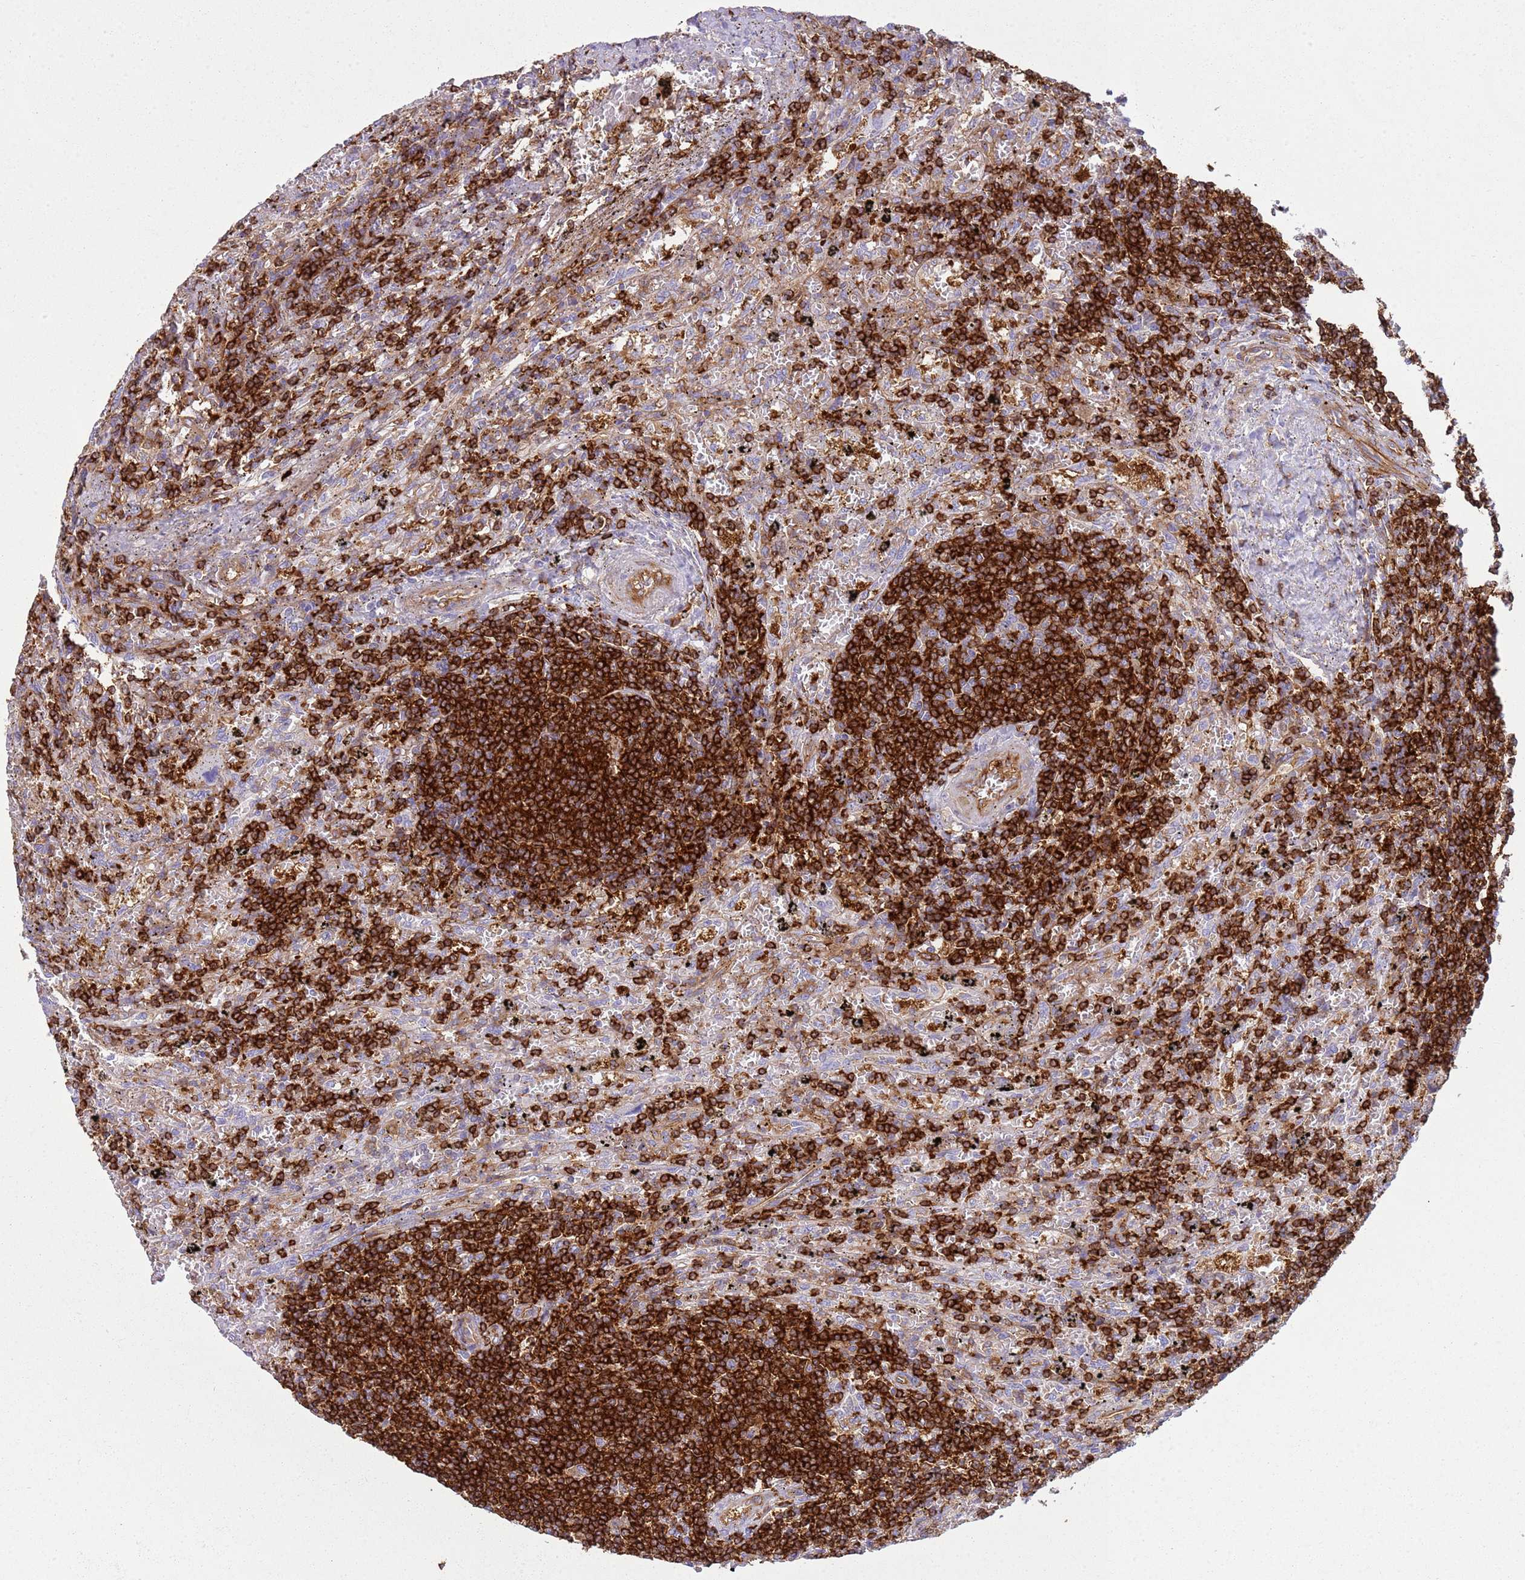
{"staining": {"intensity": "strong", "quantity": "25%-75%", "location": "cytoplasmic/membranous"}, "tissue": "lymphoma", "cell_type": "Tumor cells", "image_type": "cancer", "snomed": [{"axis": "morphology", "description": "Malignant lymphoma, non-Hodgkin's type, Low grade"}, {"axis": "topography", "description": "Spleen"}], "caption": "Brown immunohistochemical staining in lymphoma reveals strong cytoplasmic/membranous staining in approximately 25%-75% of tumor cells.", "gene": "SNX21", "patient": {"sex": "male", "age": 76}}